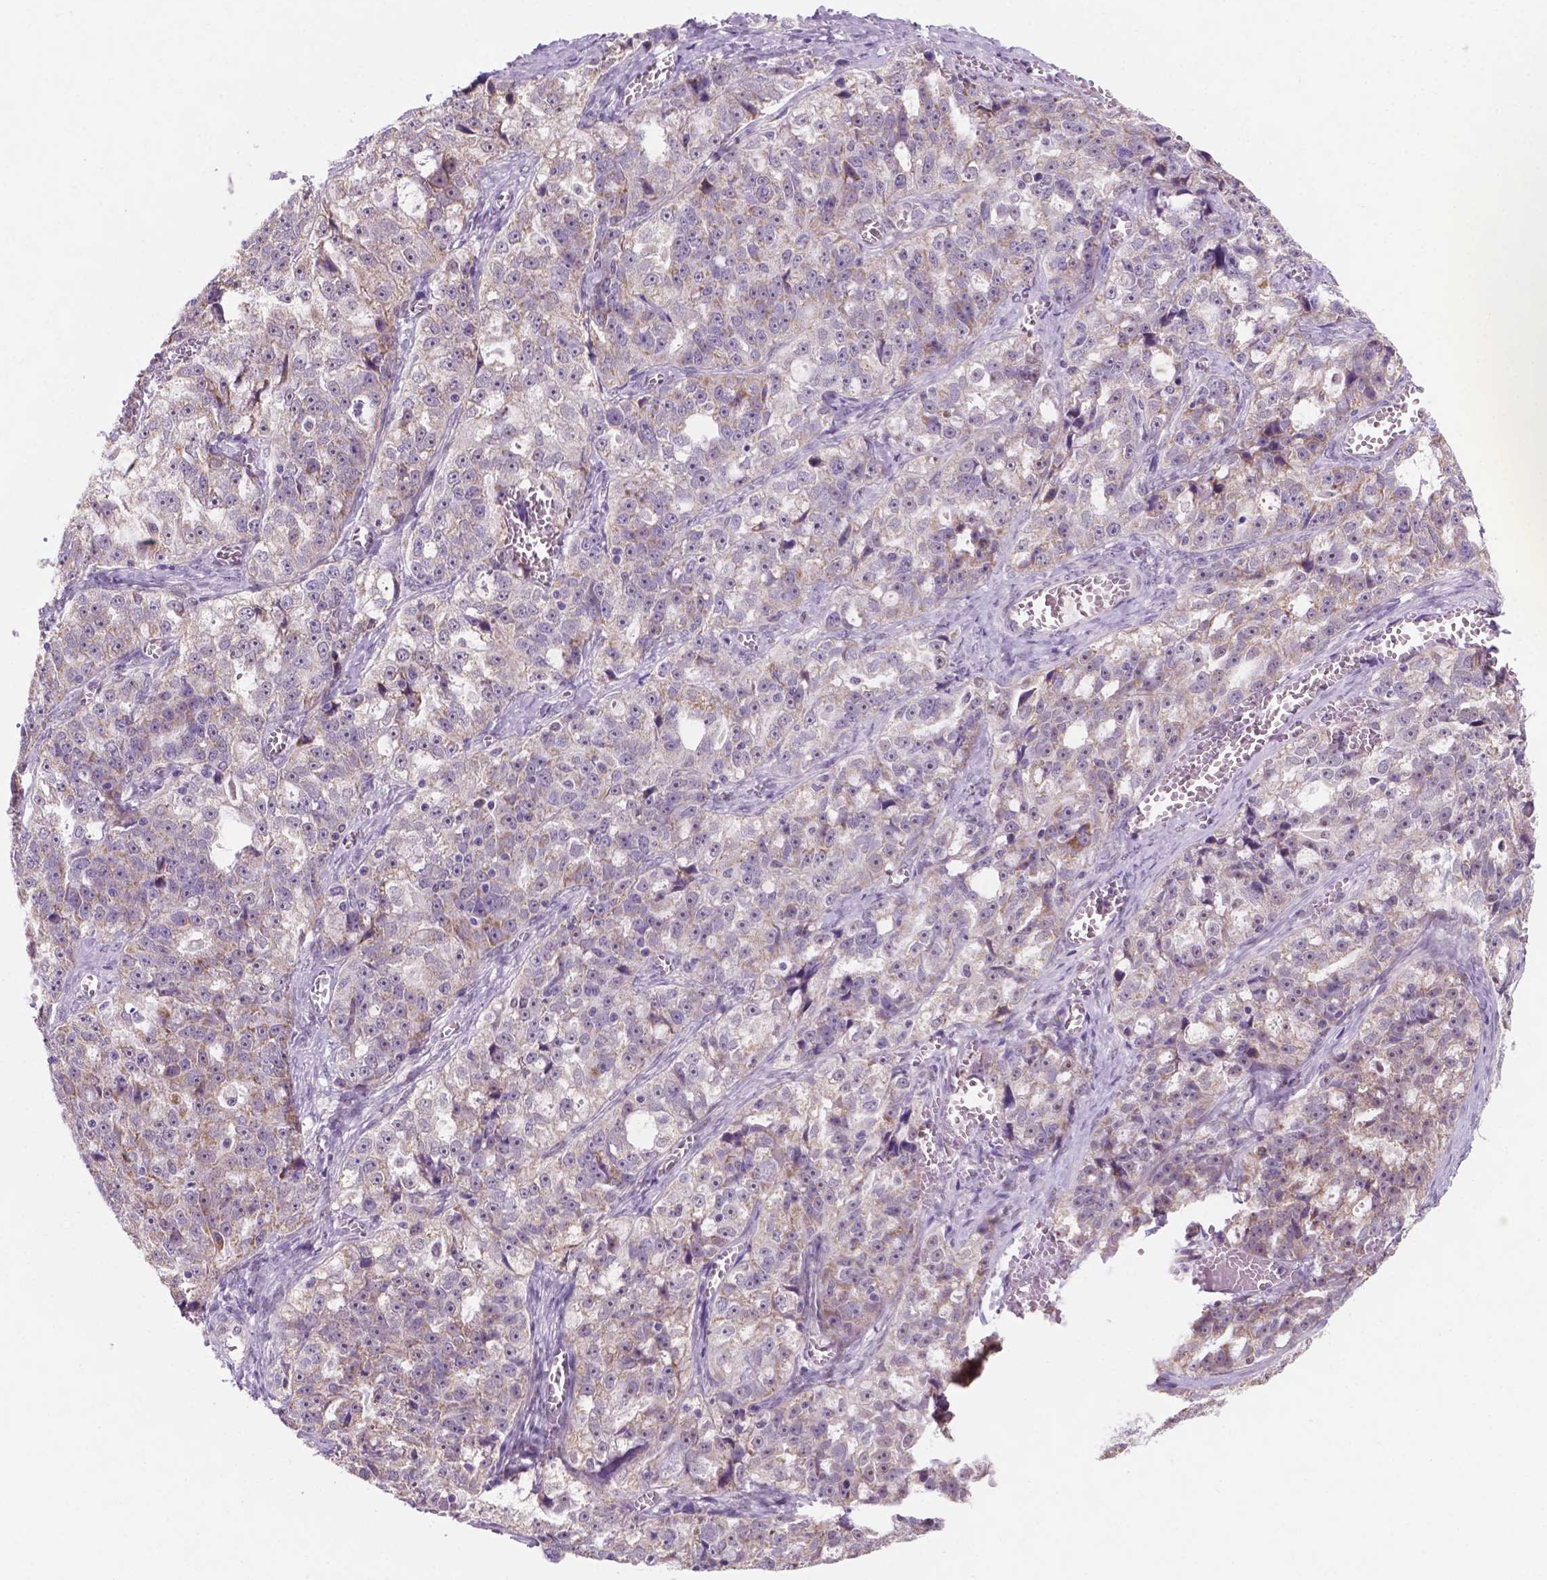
{"staining": {"intensity": "negative", "quantity": "none", "location": "none"}, "tissue": "ovarian cancer", "cell_type": "Tumor cells", "image_type": "cancer", "snomed": [{"axis": "morphology", "description": "Cystadenocarcinoma, serous, NOS"}, {"axis": "topography", "description": "Ovary"}], "caption": "Ovarian cancer was stained to show a protein in brown. There is no significant staining in tumor cells. The staining was performed using DAB to visualize the protein expression in brown, while the nuclei were stained in blue with hematoxylin (Magnification: 20x).", "gene": "C18orf21", "patient": {"sex": "female", "age": 51}}